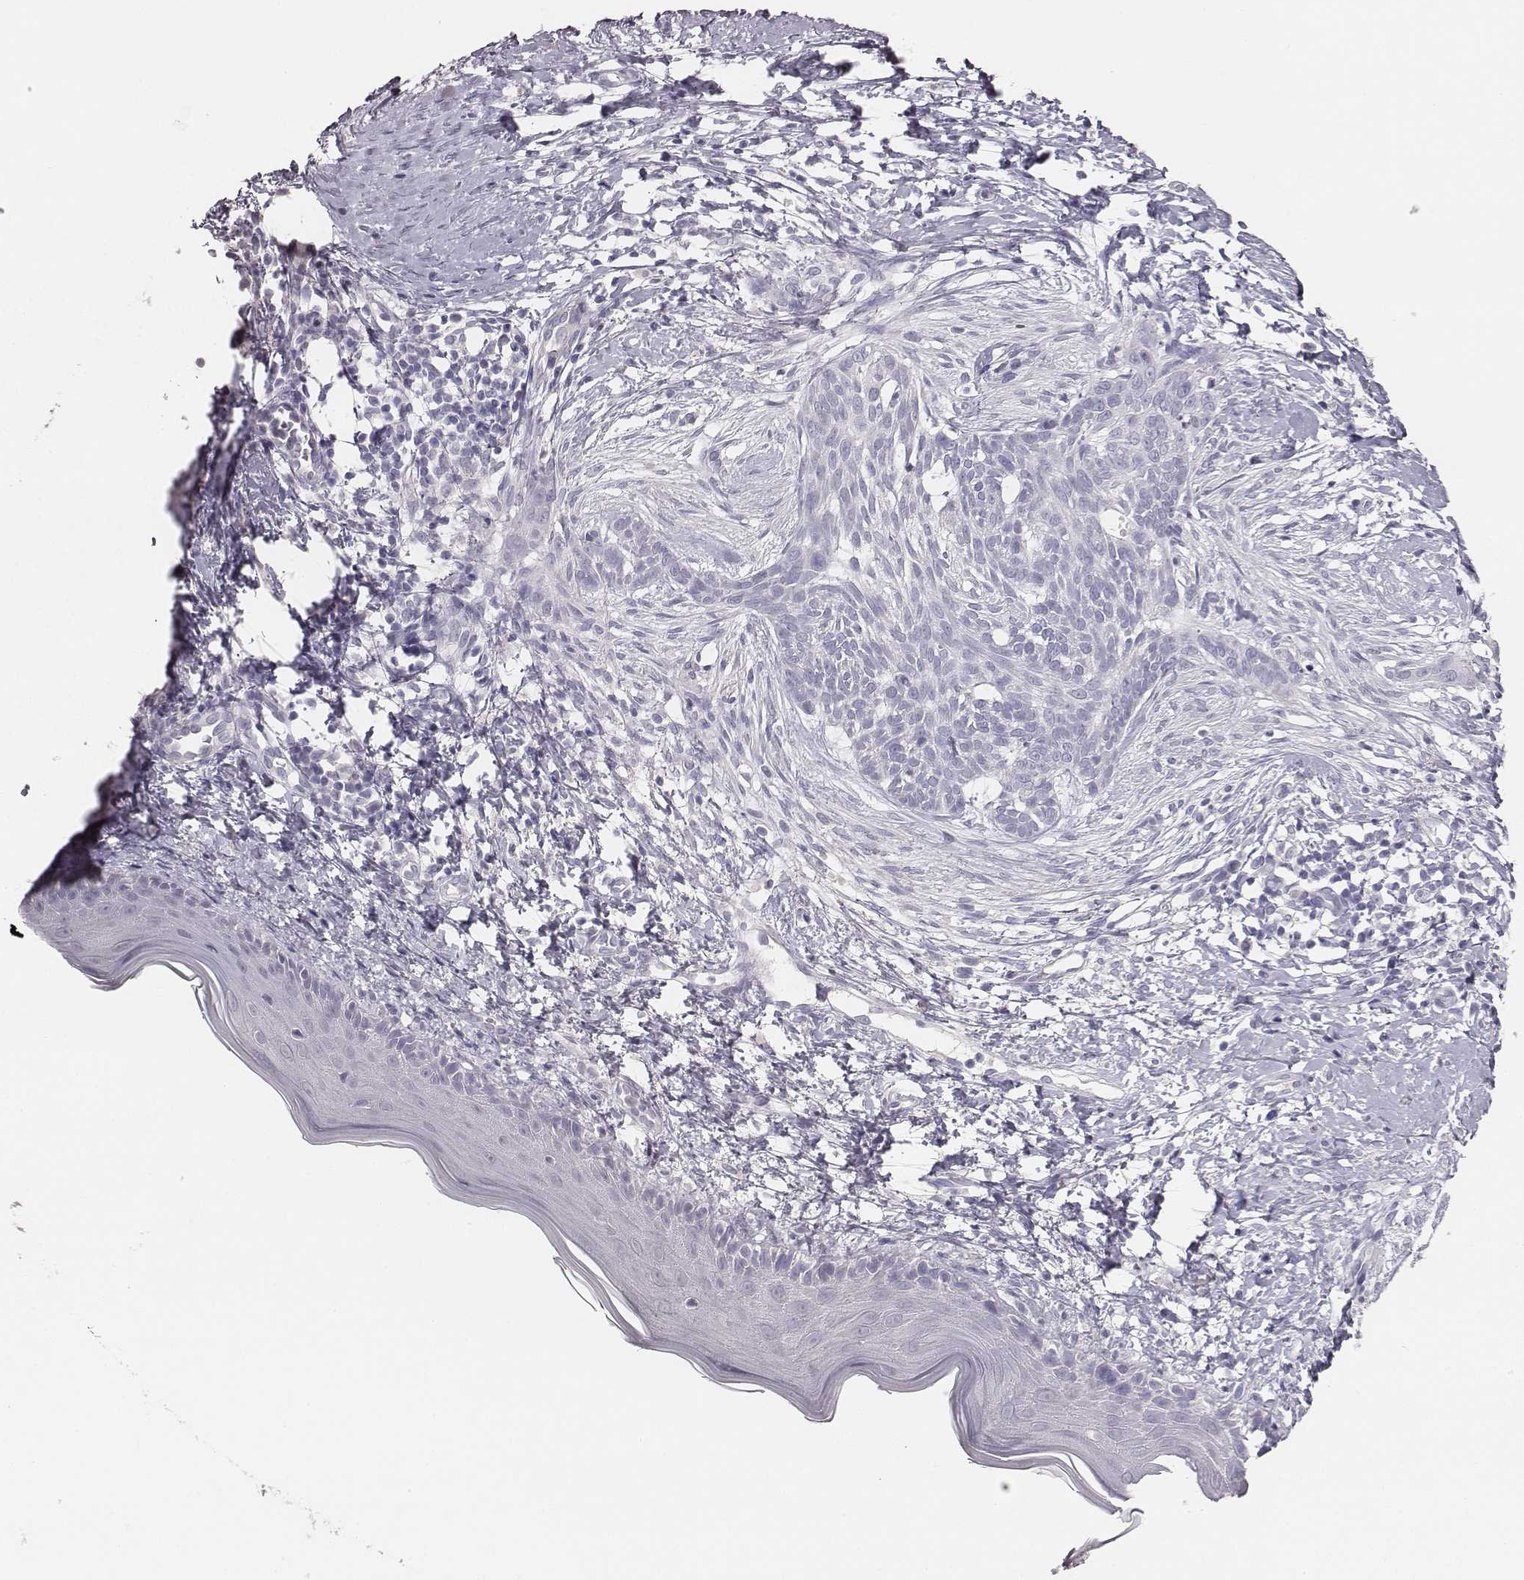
{"staining": {"intensity": "negative", "quantity": "none", "location": "none"}, "tissue": "skin cancer", "cell_type": "Tumor cells", "image_type": "cancer", "snomed": [{"axis": "morphology", "description": "Normal tissue, NOS"}, {"axis": "morphology", "description": "Basal cell carcinoma"}, {"axis": "topography", "description": "Skin"}], "caption": "Immunohistochemical staining of human skin cancer exhibits no significant staining in tumor cells. Nuclei are stained in blue.", "gene": "MYH6", "patient": {"sex": "male", "age": 84}}